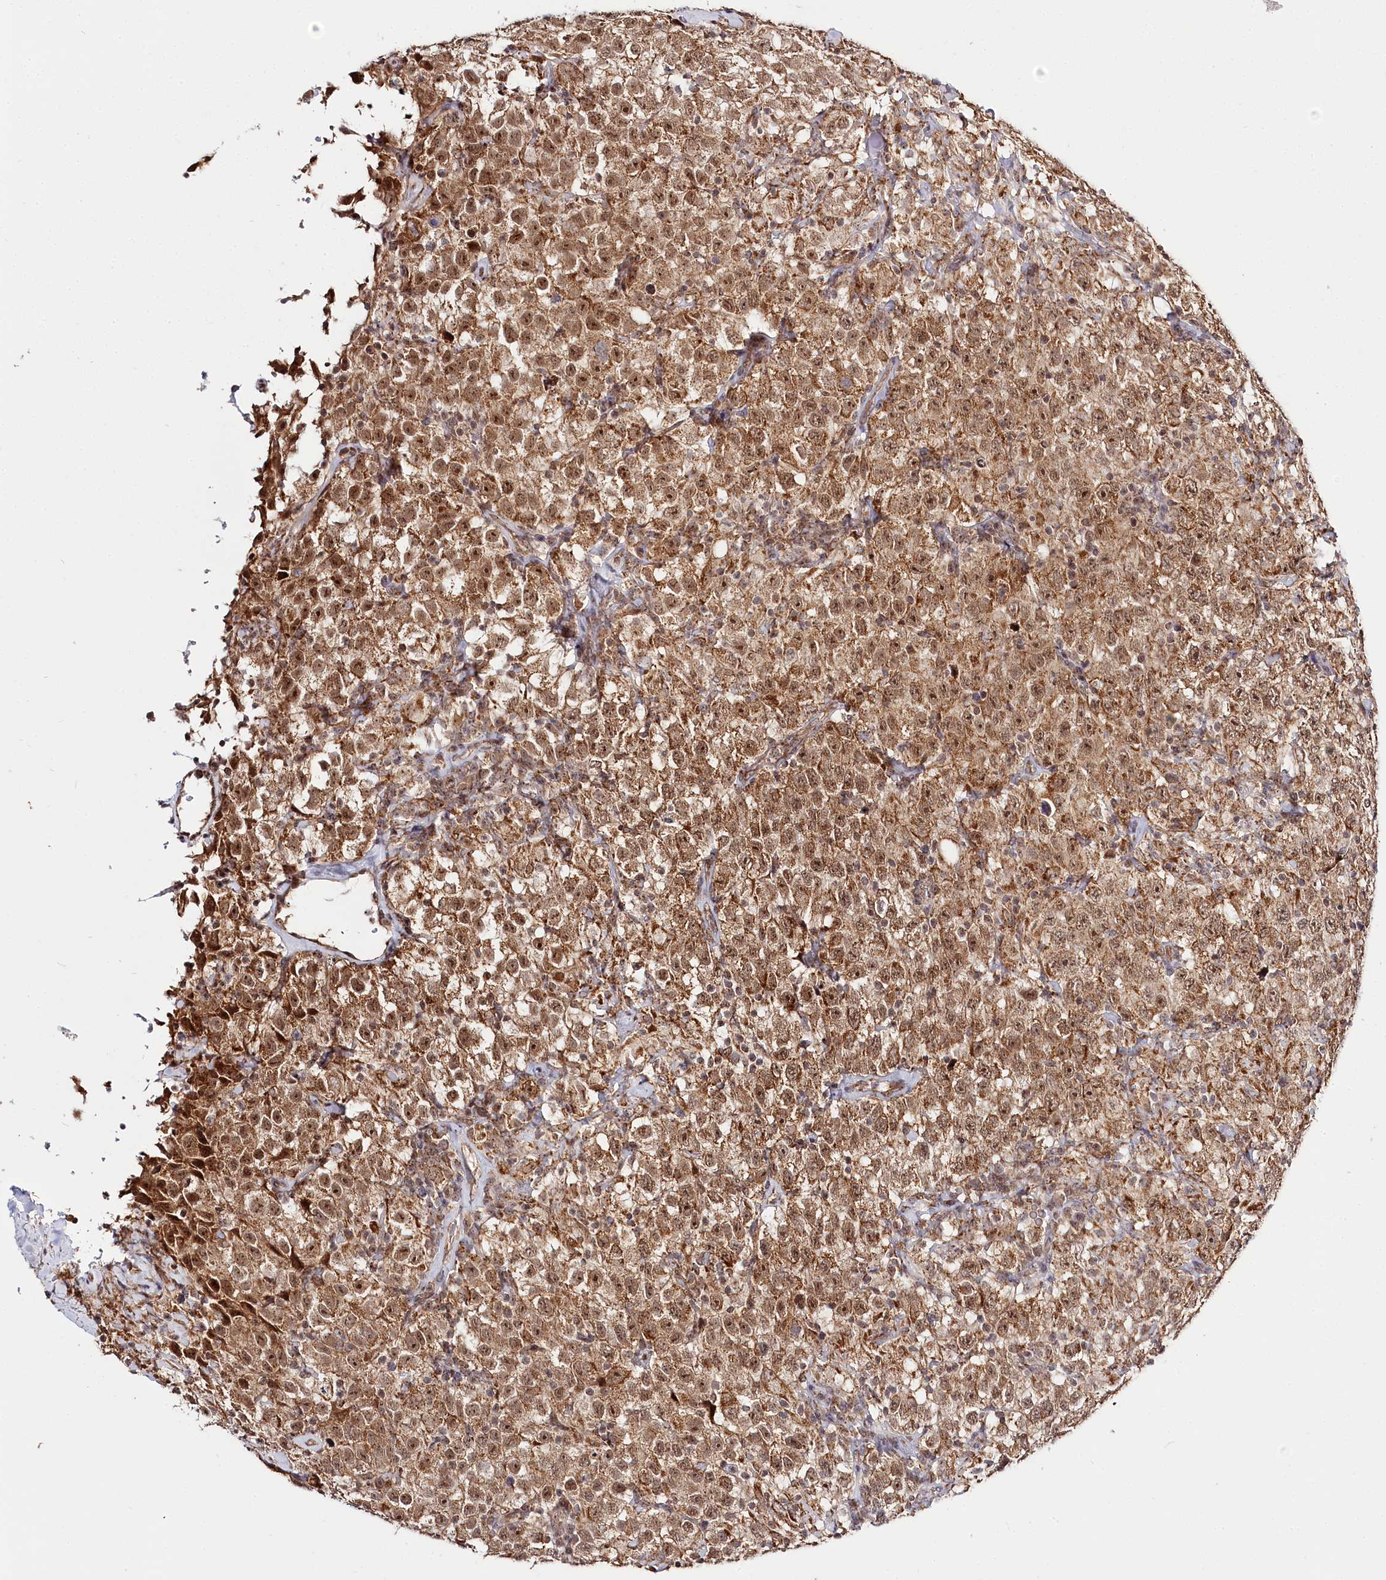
{"staining": {"intensity": "moderate", "quantity": ">75%", "location": "cytoplasmic/membranous,nuclear"}, "tissue": "testis cancer", "cell_type": "Tumor cells", "image_type": "cancer", "snomed": [{"axis": "morphology", "description": "Seminoma, NOS"}, {"axis": "topography", "description": "Testis"}], "caption": "Protein positivity by immunohistochemistry shows moderate cytoplasmic/membranous and nuclear positivity in approximately >75% of tumor cells in testis seminoma.", "gene": "RTN4IP1", "patient": {"sex": "male", "age": 41}}